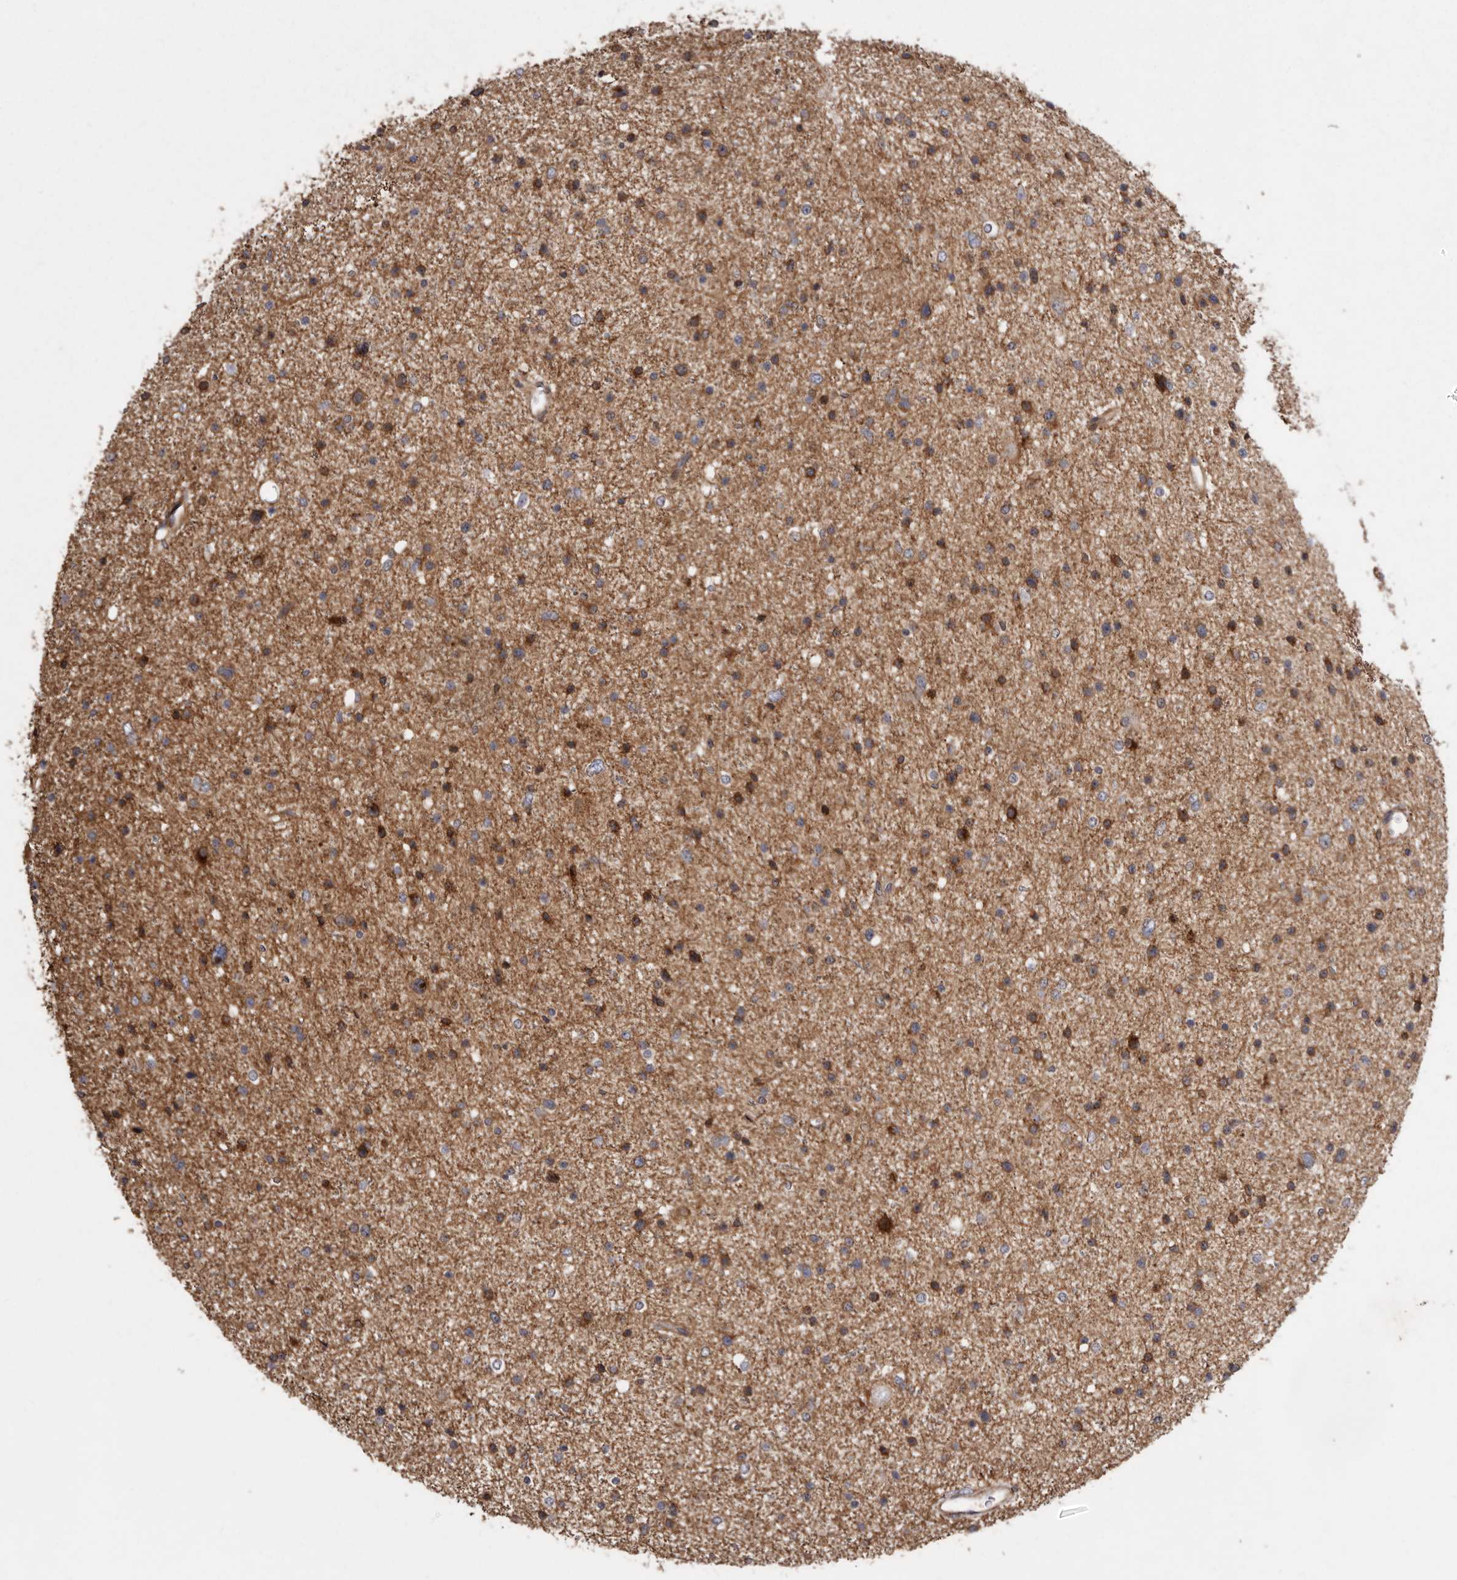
{"staining": {"intensity": "moderate", "quantity": "25%-75%", "location": "cytoplasmic/membranous"}, "tissue": "glioma", "cell_type": "Tumor cells", "image_type": "cancer", "snomed": [{"axis": "morphology", "description": "Glioma, malignant, Low grade"}, {"axis": "topography", "description": "Brain"}], "caption": "Tumor cells demonstrate moderate cytoplasmic/membranous staining in approximately 25%-75% of cells in glioma.", "gene": "FLAD1", "patient": {"sex": "female", "age": 37}}